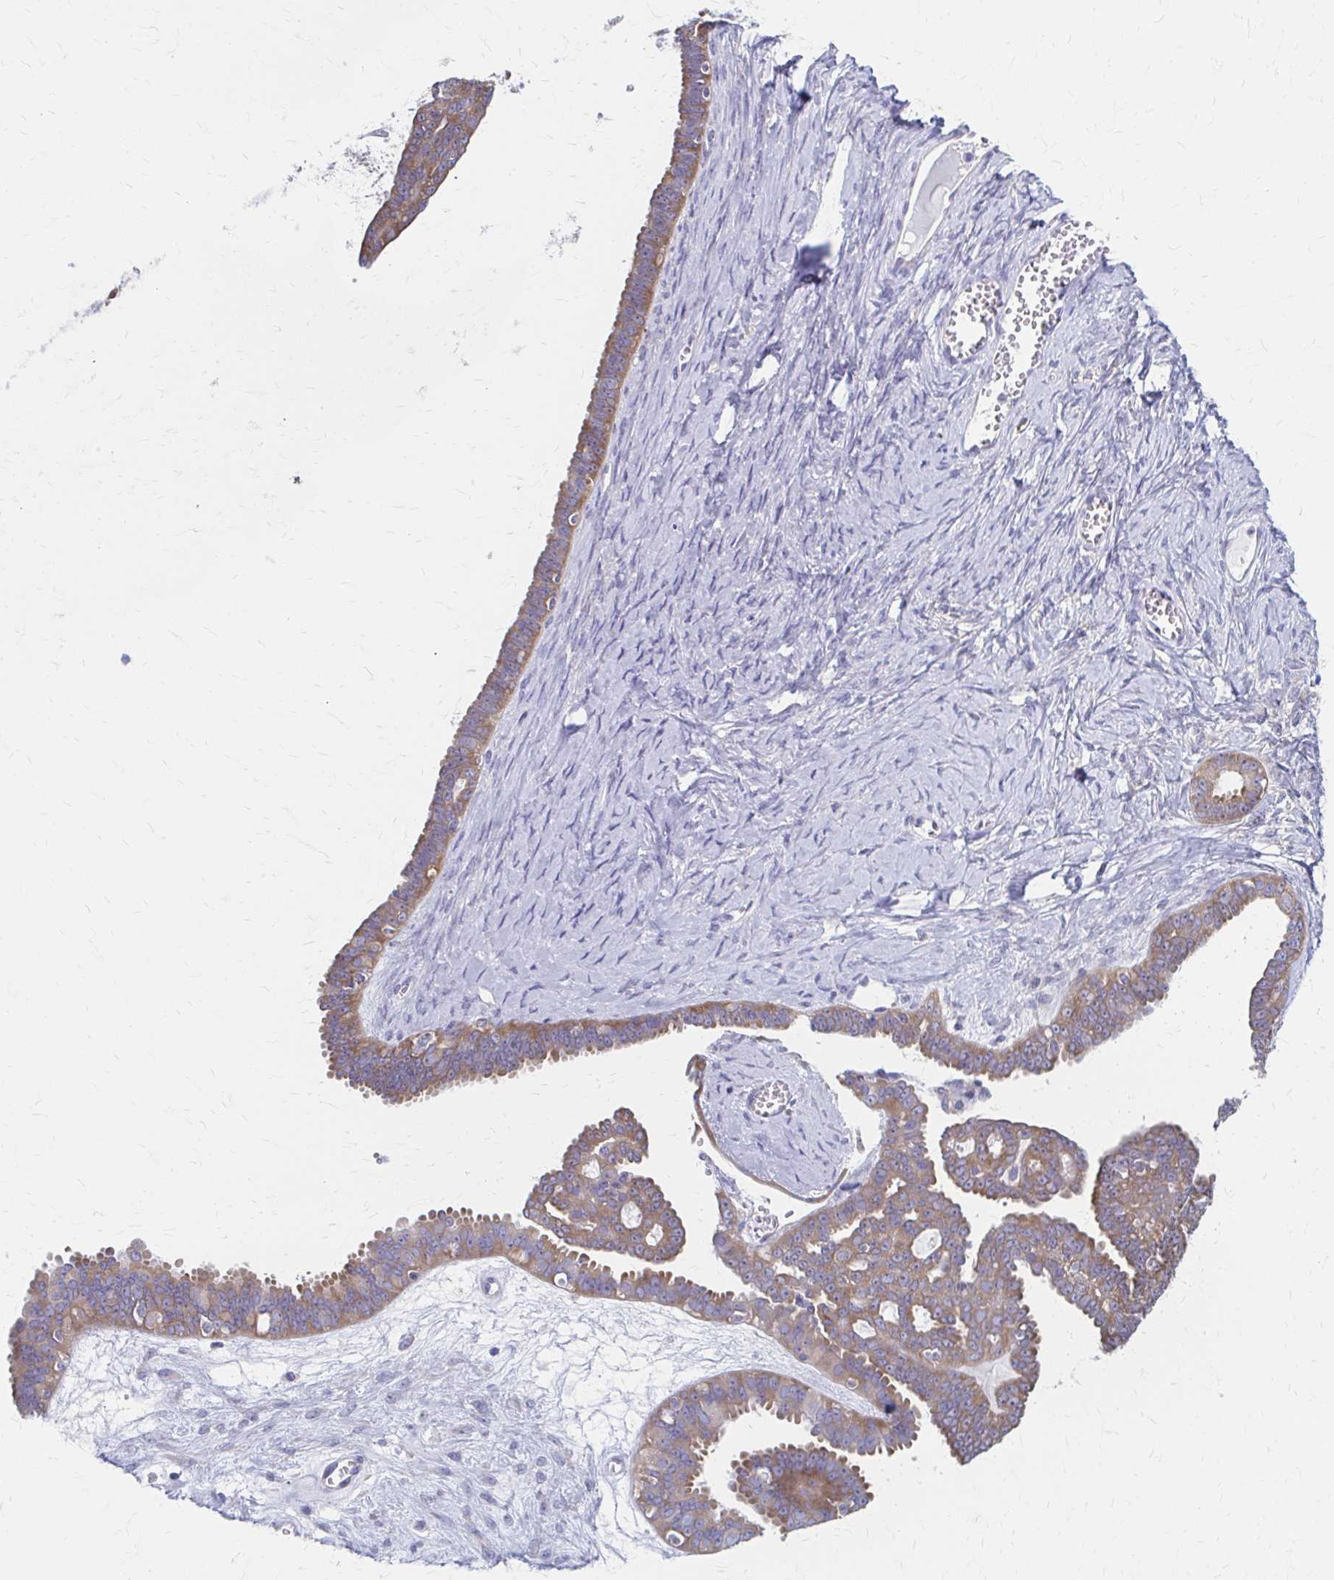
{"staining": {"intensity": "moderate", "quantity": ">75%", "location": "cytoplasmic/membranous"}, "tissue": "ovarian cancer", "cell_type": "Tumor cells", "image_type": "cancer", "snomed": [{"axis": "morphology", "description": "Cystadenocarcinoma, serous, NOS"}, {"axis": "topography", "description": "Ovary"}], "caption": "Ovarian serous cystadenocarcinoma stained with a protein marker displays moderate staining in tumor cells.", "gene": "RPL27A", "patient": {"sex": "female", "age": 71}}